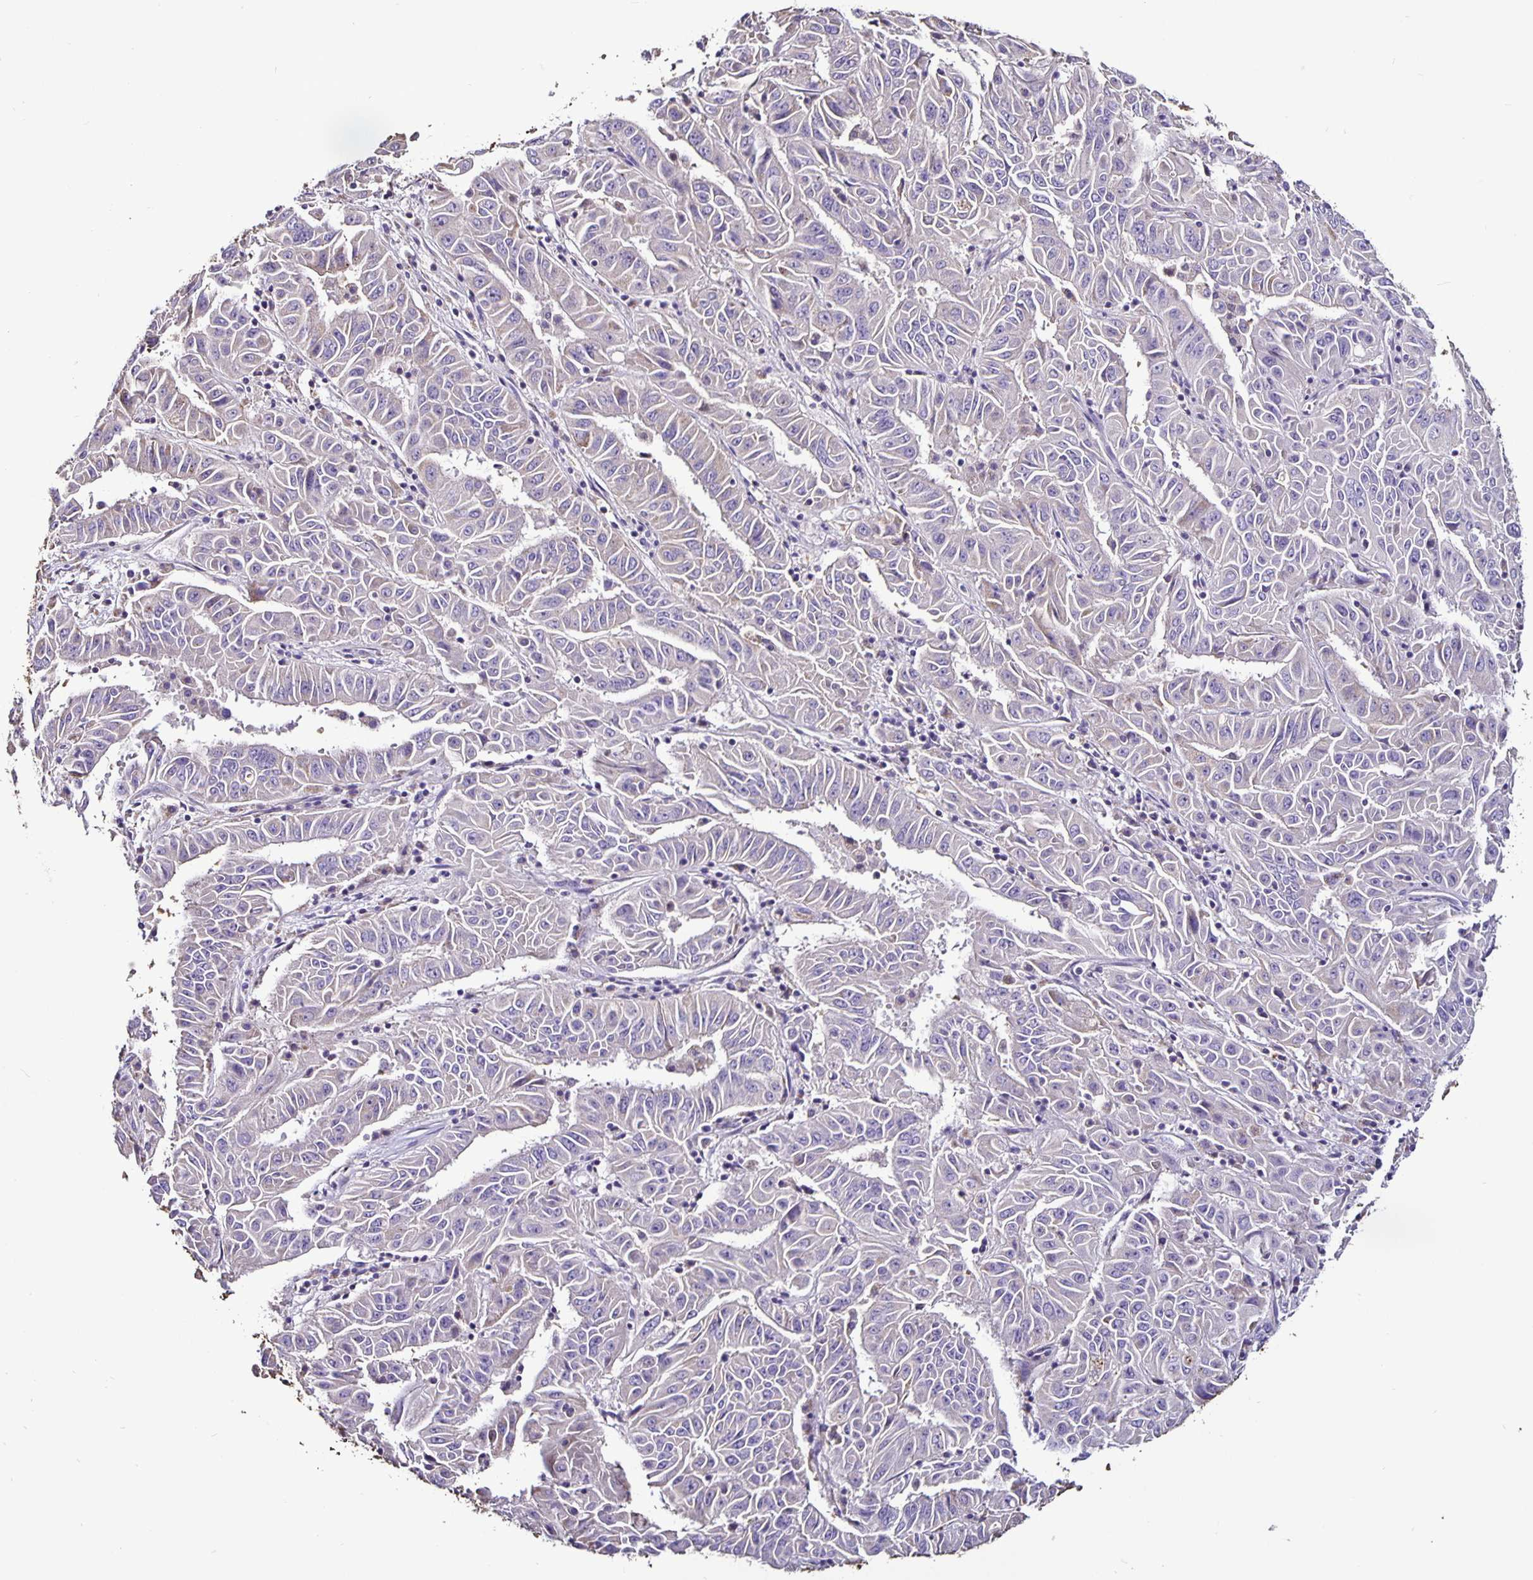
{"staining": {"intensity": "negative", "quantity": "none", "location": "none"}, "tissue": "pancreatic cancer", "cell_type": "Tumor cells", "image_type": "cancer", "snomed": [{"axis": "morphology", "description": "Adenocarcinoma, NOS"}, {"axis": "topography", "description": "Pancreas"}], "caption": "A micrograph of pancreatic cancer (adenocarcinoma) stained for a protein displays no brown staining in tumor cells.", "gene": "FCER1A", "patient": {"sex": "male", "age": 63}}